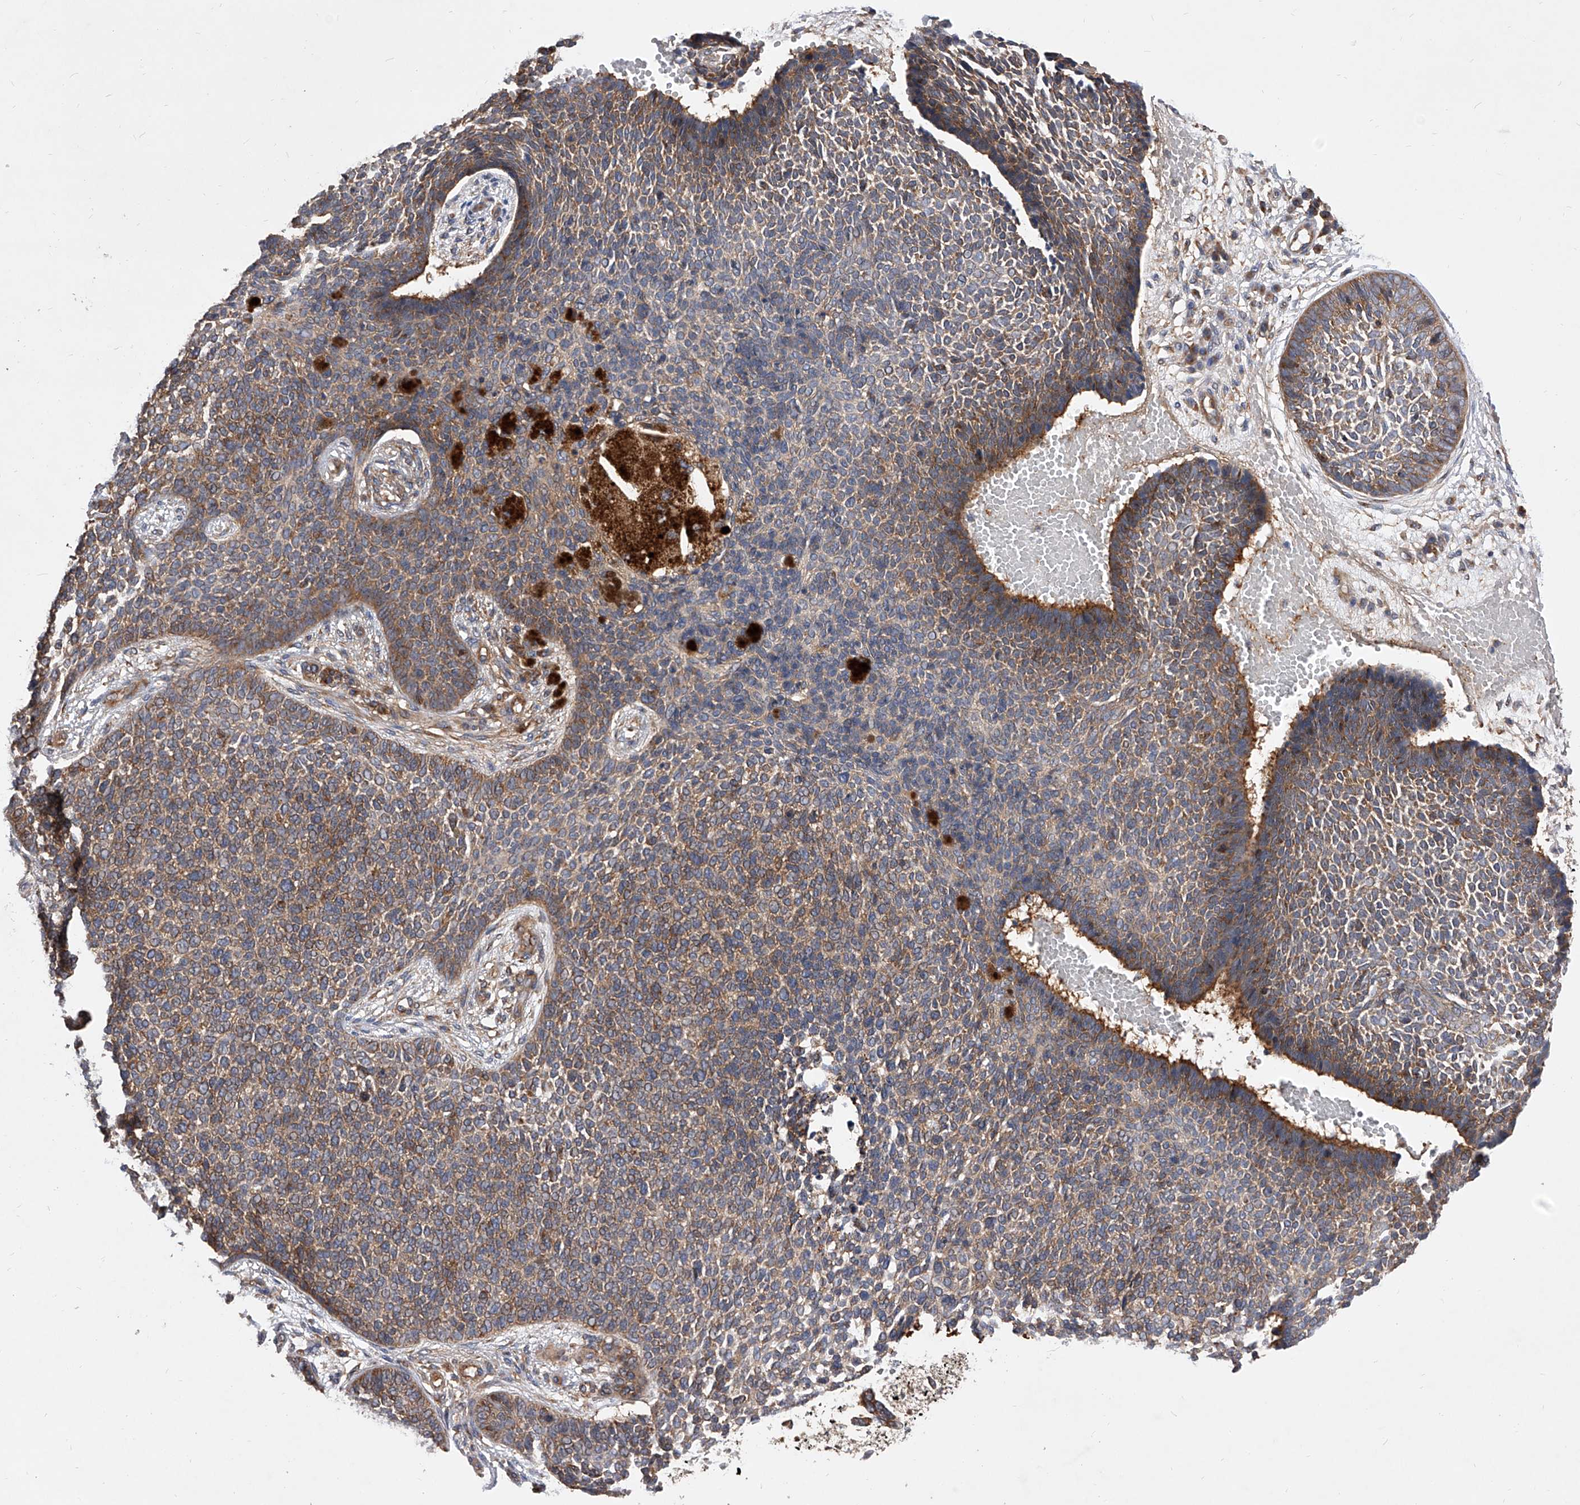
{"staining": {"intensity": "moderate", "quantity": ">75%", "location": "cytoplasmic/membranous"}, "tissue": "skin cancer", "cell_type": "Tumor cells", "image_type": "cancer", "snomed": [{"axis": "morphology", "description": "Basal cell carcinoma"}, {"axis": "topography", "description": "Skin"}], "caption": "A micrograph of human skin cancer stained for a protein shows moderate cytoplasmic/membranous brown staining in tumor cells.", "gene": "CFAP410", "patient": {"sex": "female", "age": 84}}